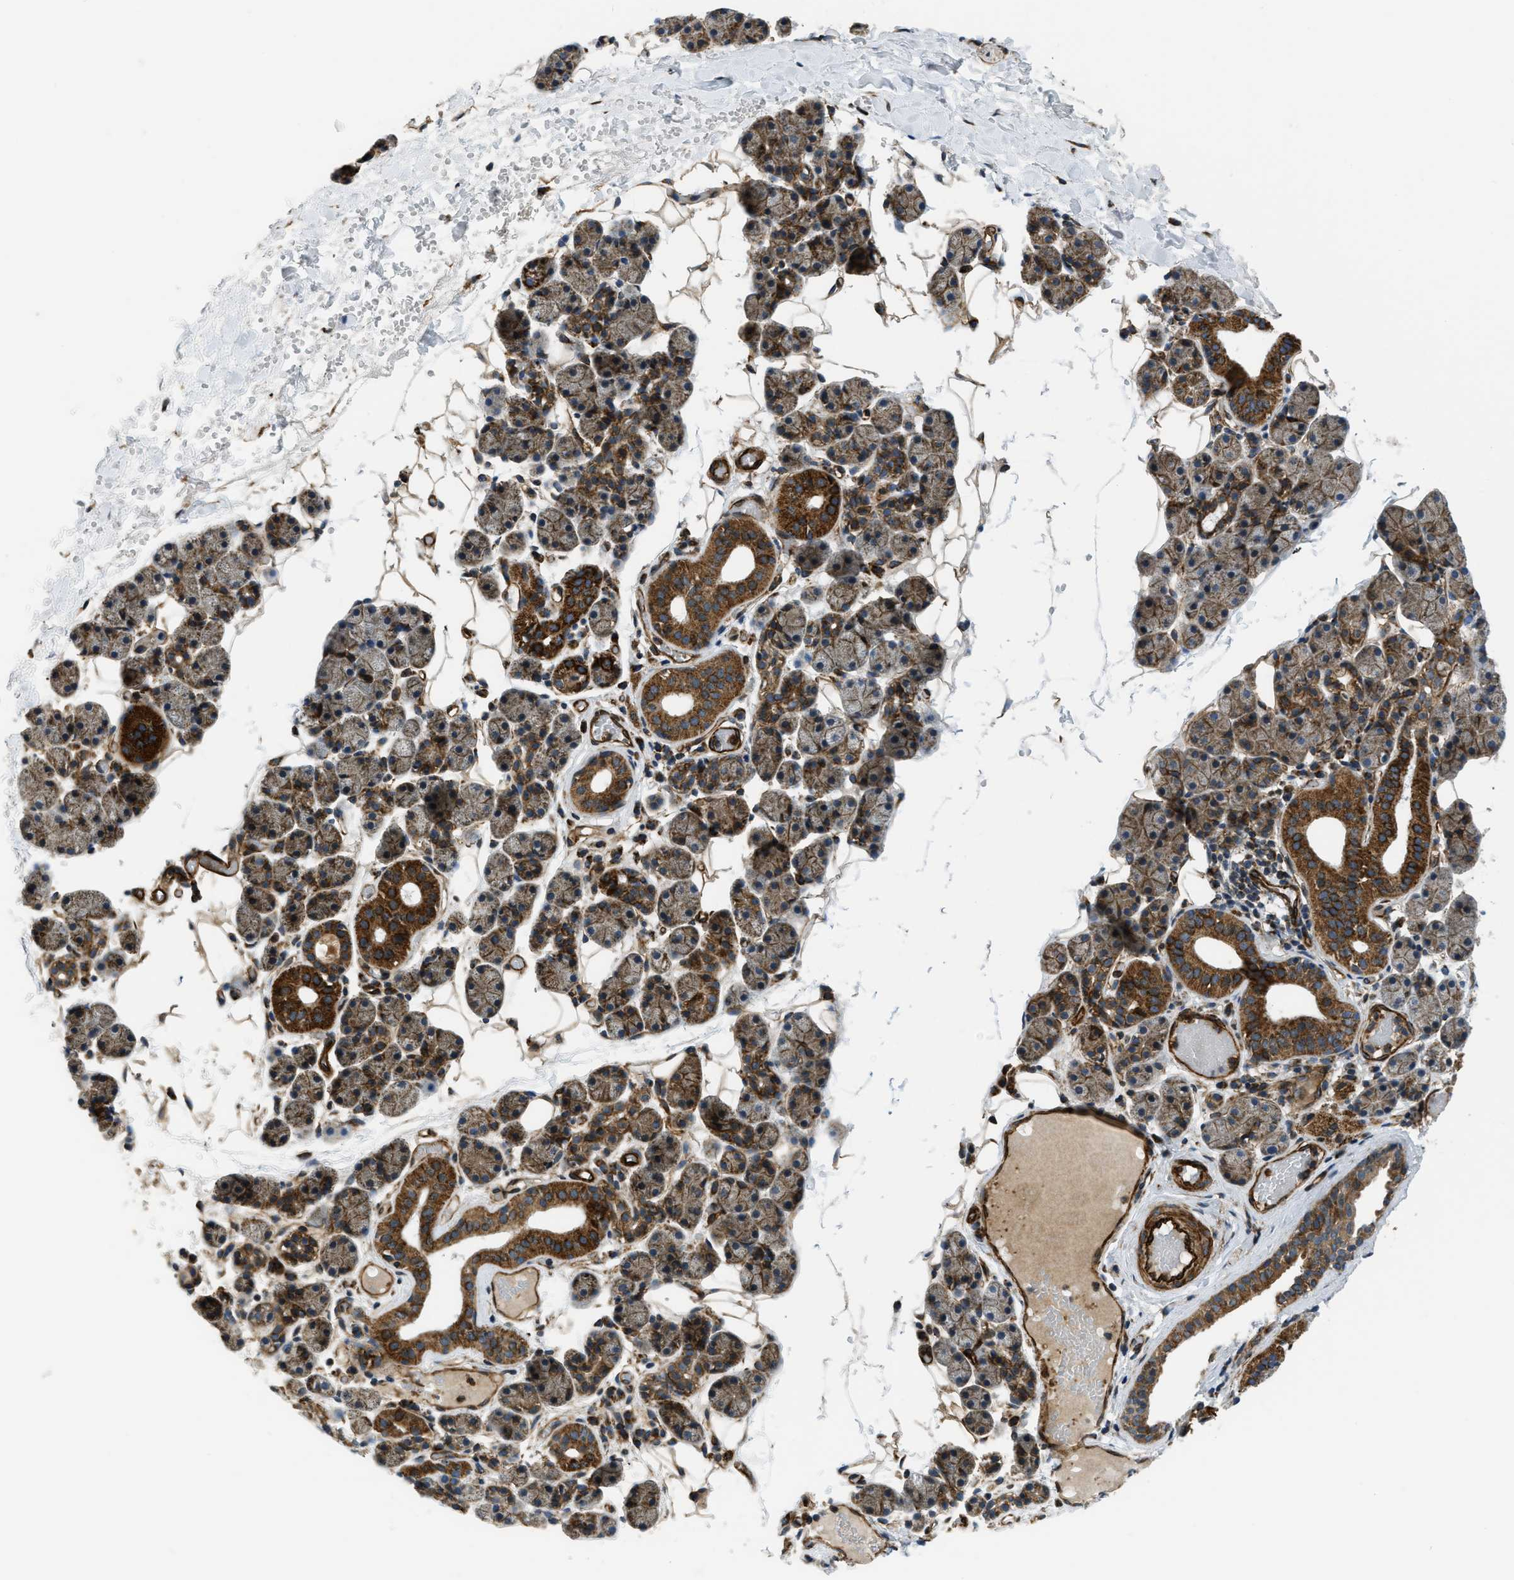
{"staining": {"intensity": "strong", "quantity": "25%-75%", "location": "cytoplasmic/membranous"}, "tissue": "salivary gland", "cell_type": "Glandular cells", "image_type": "normal", "snomed": [{"axis": "morphology", "description": "Normal tissue, NOS"}, {"axis": "topography", "description": "Salivary gland"}], "caption": "An image showing strong cytoplasmic/membranous staining in about 25%-75% of glandular cells in normal salivary gland, as visualized by brown immunohistochemical staining.", "gene": "GSDME", "patient": {"sex": "female", "age": 33}}